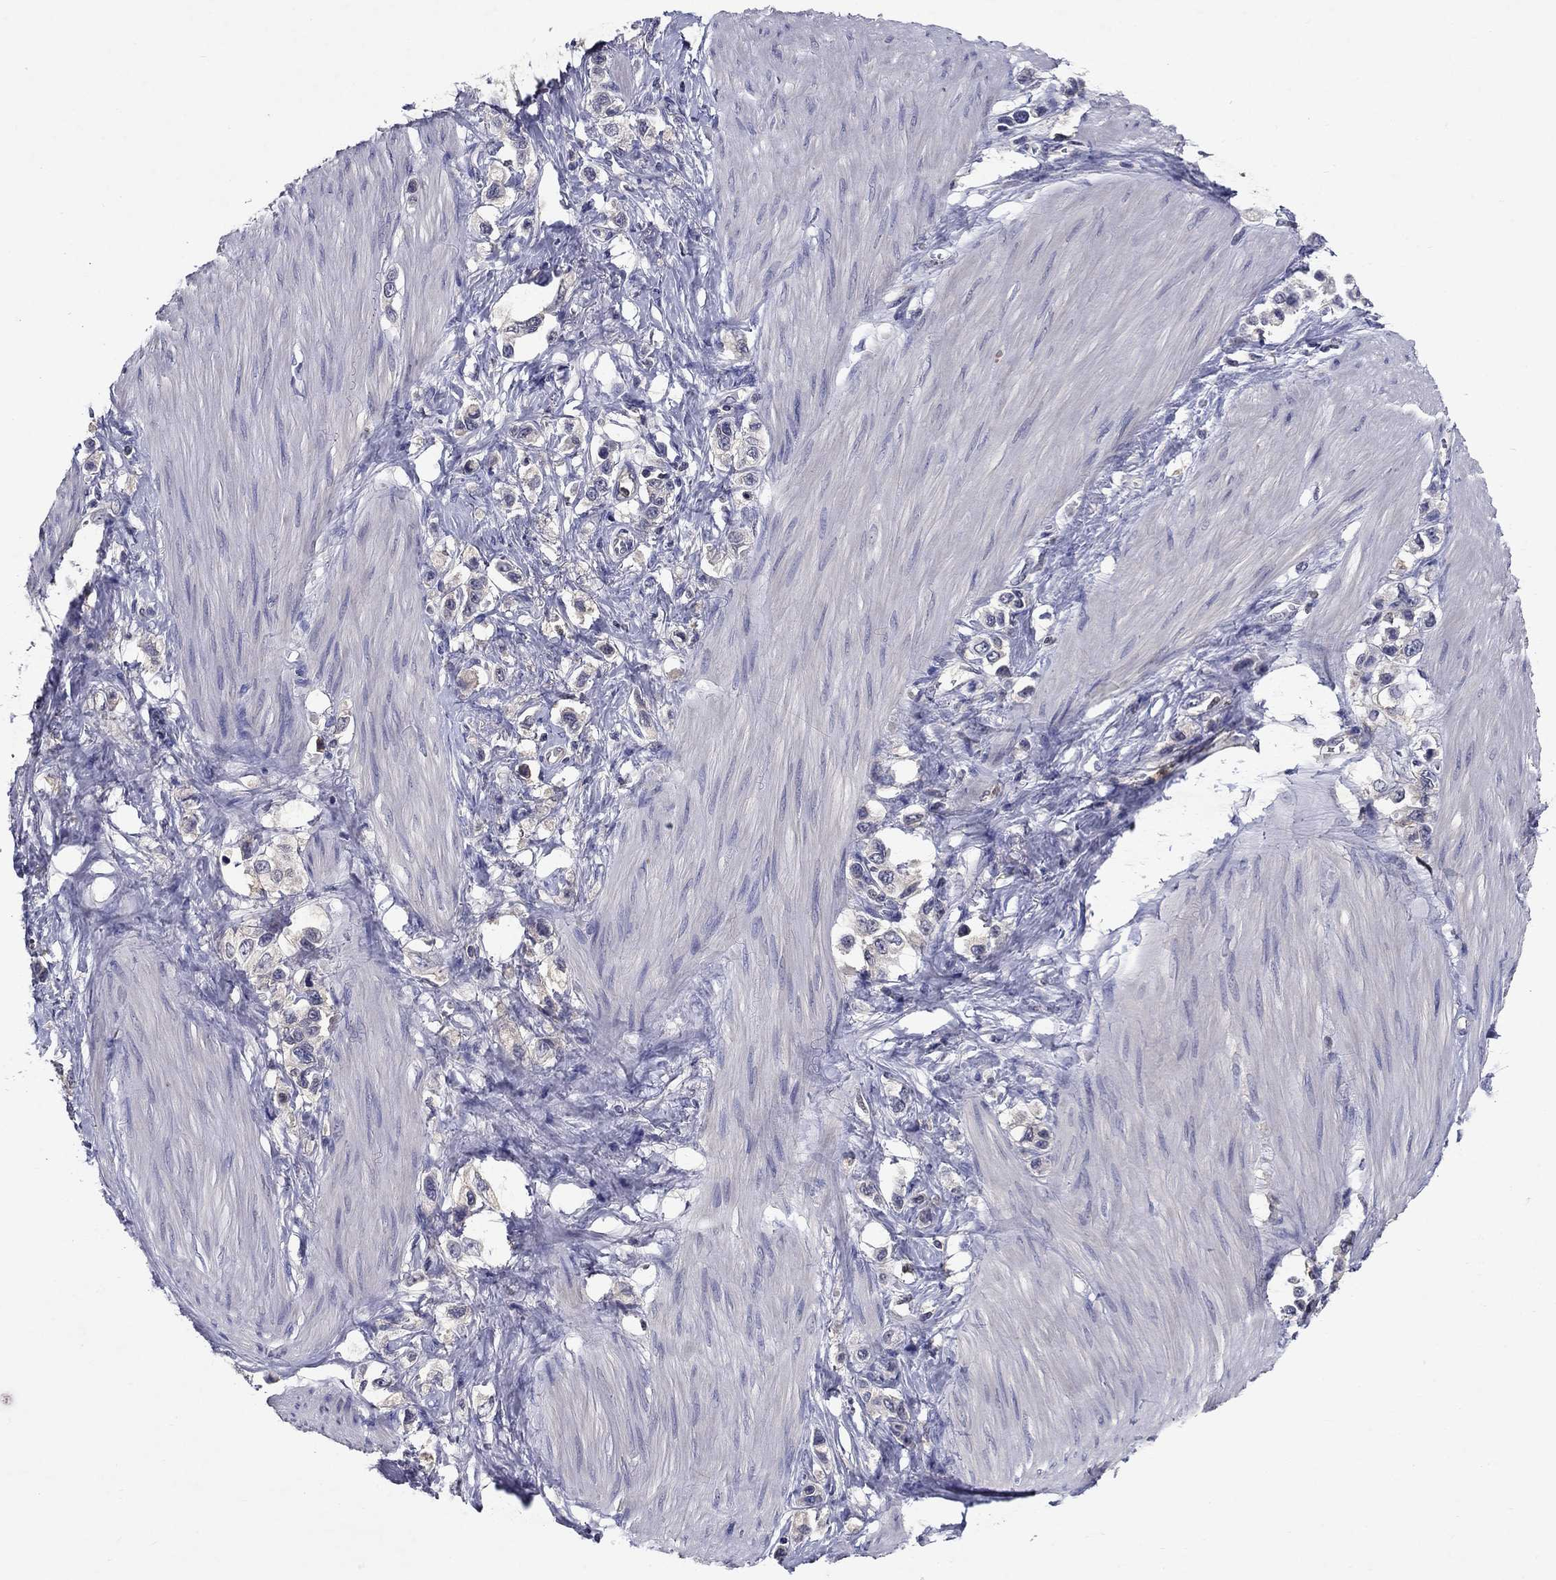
{"staining": {"intensity": "negative", "quantity": "none", "location": "none"}, "tissue": "stomach cancer", "cell_type": "Tumor cells", "image_type": "cancer", "snomed": [{"axis": "morphology", "description": "Normal tissue, NOS"}, {"axis": "morphology", "description": "Adenocarcinoma, NOS"}, {"axis": "morphology", "description": "Adenocarcinoma, High grade"}, {"axis": "topography", "description": "Stomach, upper"}, {"axis": "topography", "description": "Stomach"}], "caption": "There is no significant positivity in tumor cells of stomach cancer.", "gene": "GLTP", "patient": {"sex": "female", "age": 65}}